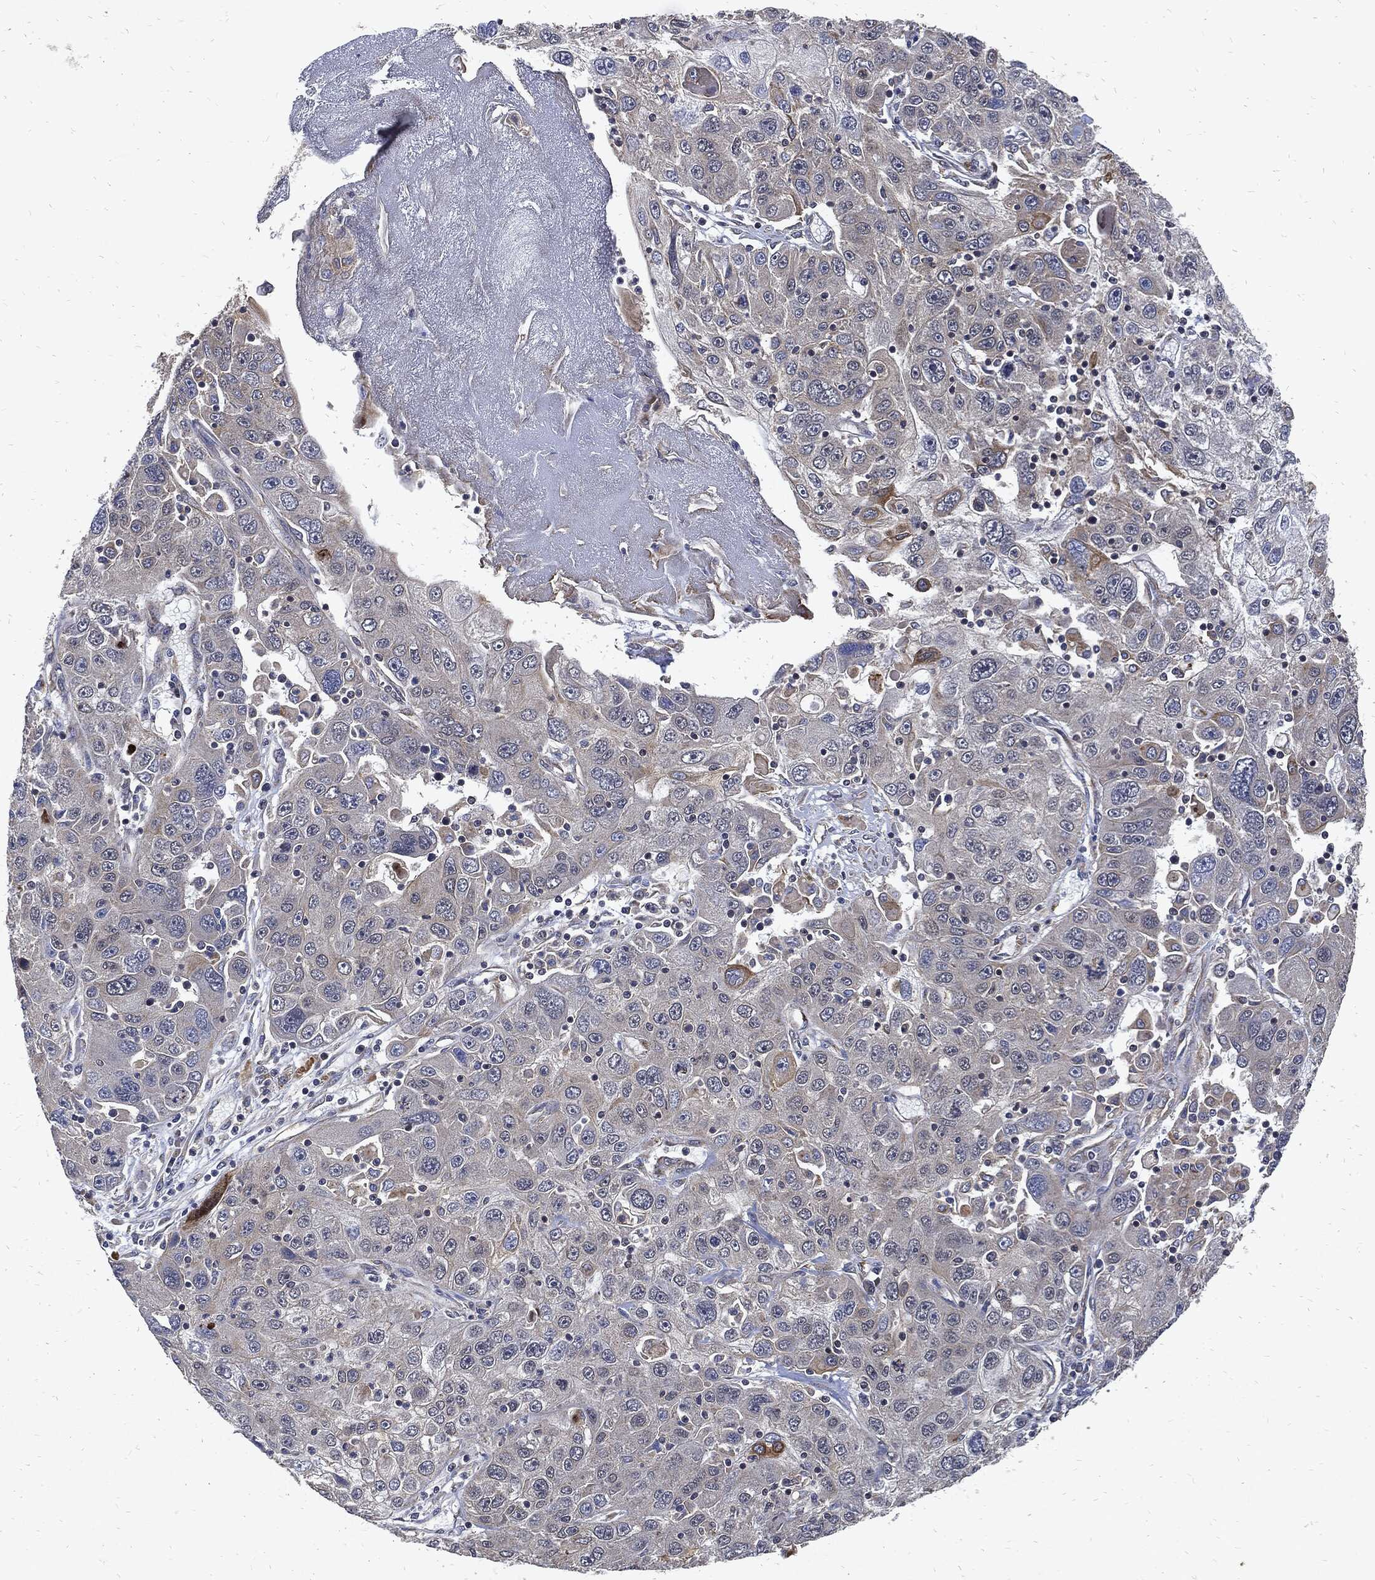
{"staining": {"intensity": "negative", "quantity": "none", "location": "none"}, "tissue": "stomach cancer", "cell_type": "Tumor cells", "image_type": "cancer", "snomed": [{"axis": "morphology", "description": "Adenocarcinoma, NOS"}, {"axis": "topography", "description": "Stomach"}], "caption": "Tumor cells show no significant staining in stomach cancer.", "gene": "DCTN1", "patient": {"sex": "male", "age": 56}}